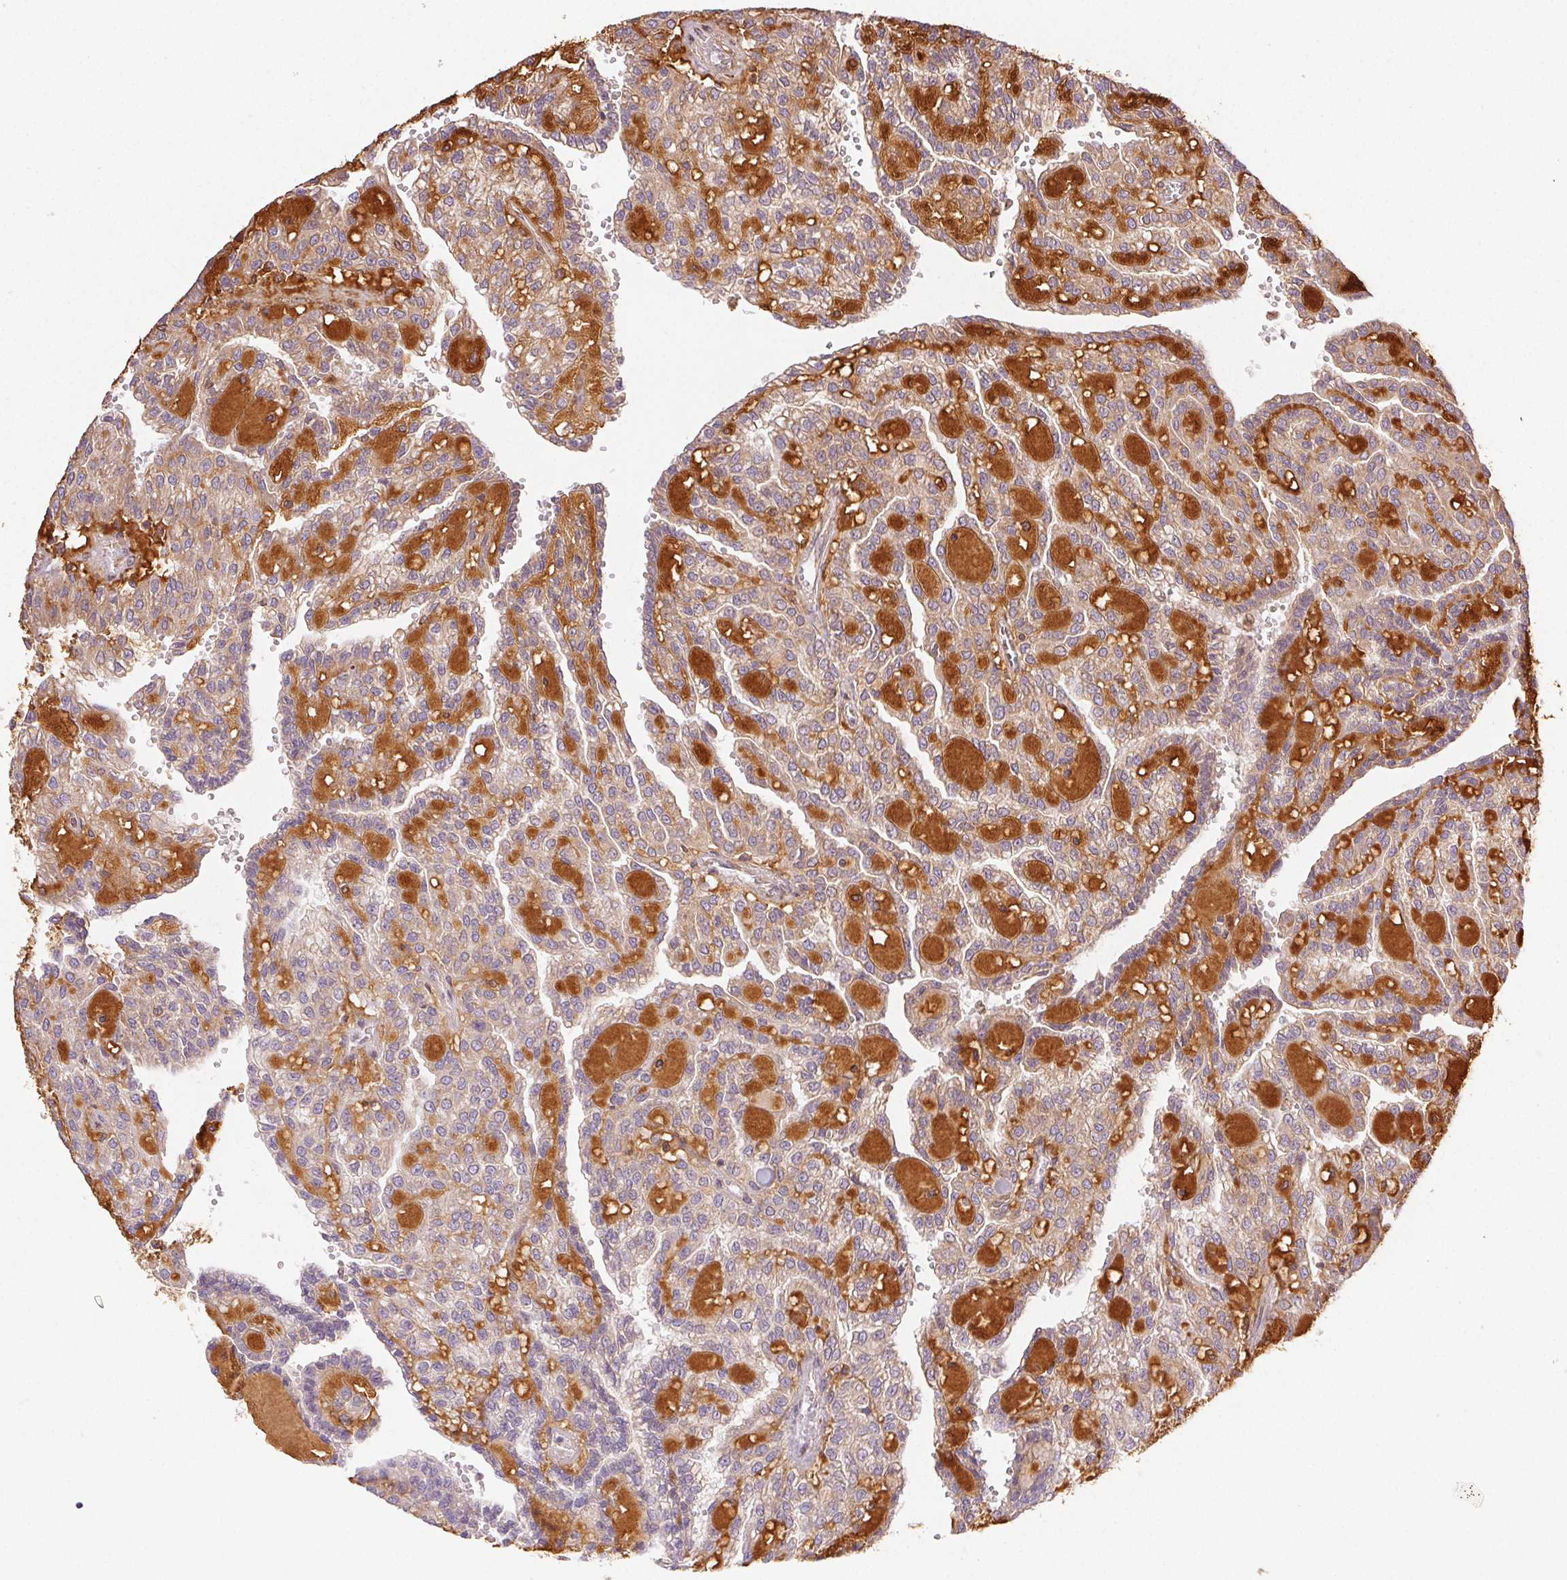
{"staining": {"intensity": "weak", "quantity": "<25%", "location": "cytoplasmic/membranous"}, "tissue": "renal cancer", "cell_type": "Tumor cells", "image_type": "cancer", "snomed": [{"axis": "morphology", "description": "Adenocarcinoma, NOS"}, {"axis": "topography", "description": "Kidney"}], "caption": "IHC of human adenocarcinoma (renal) shows no expression in tumor cells.", "gene": "ENTREP1", "patient": {"sex": "male", "age": 63}}